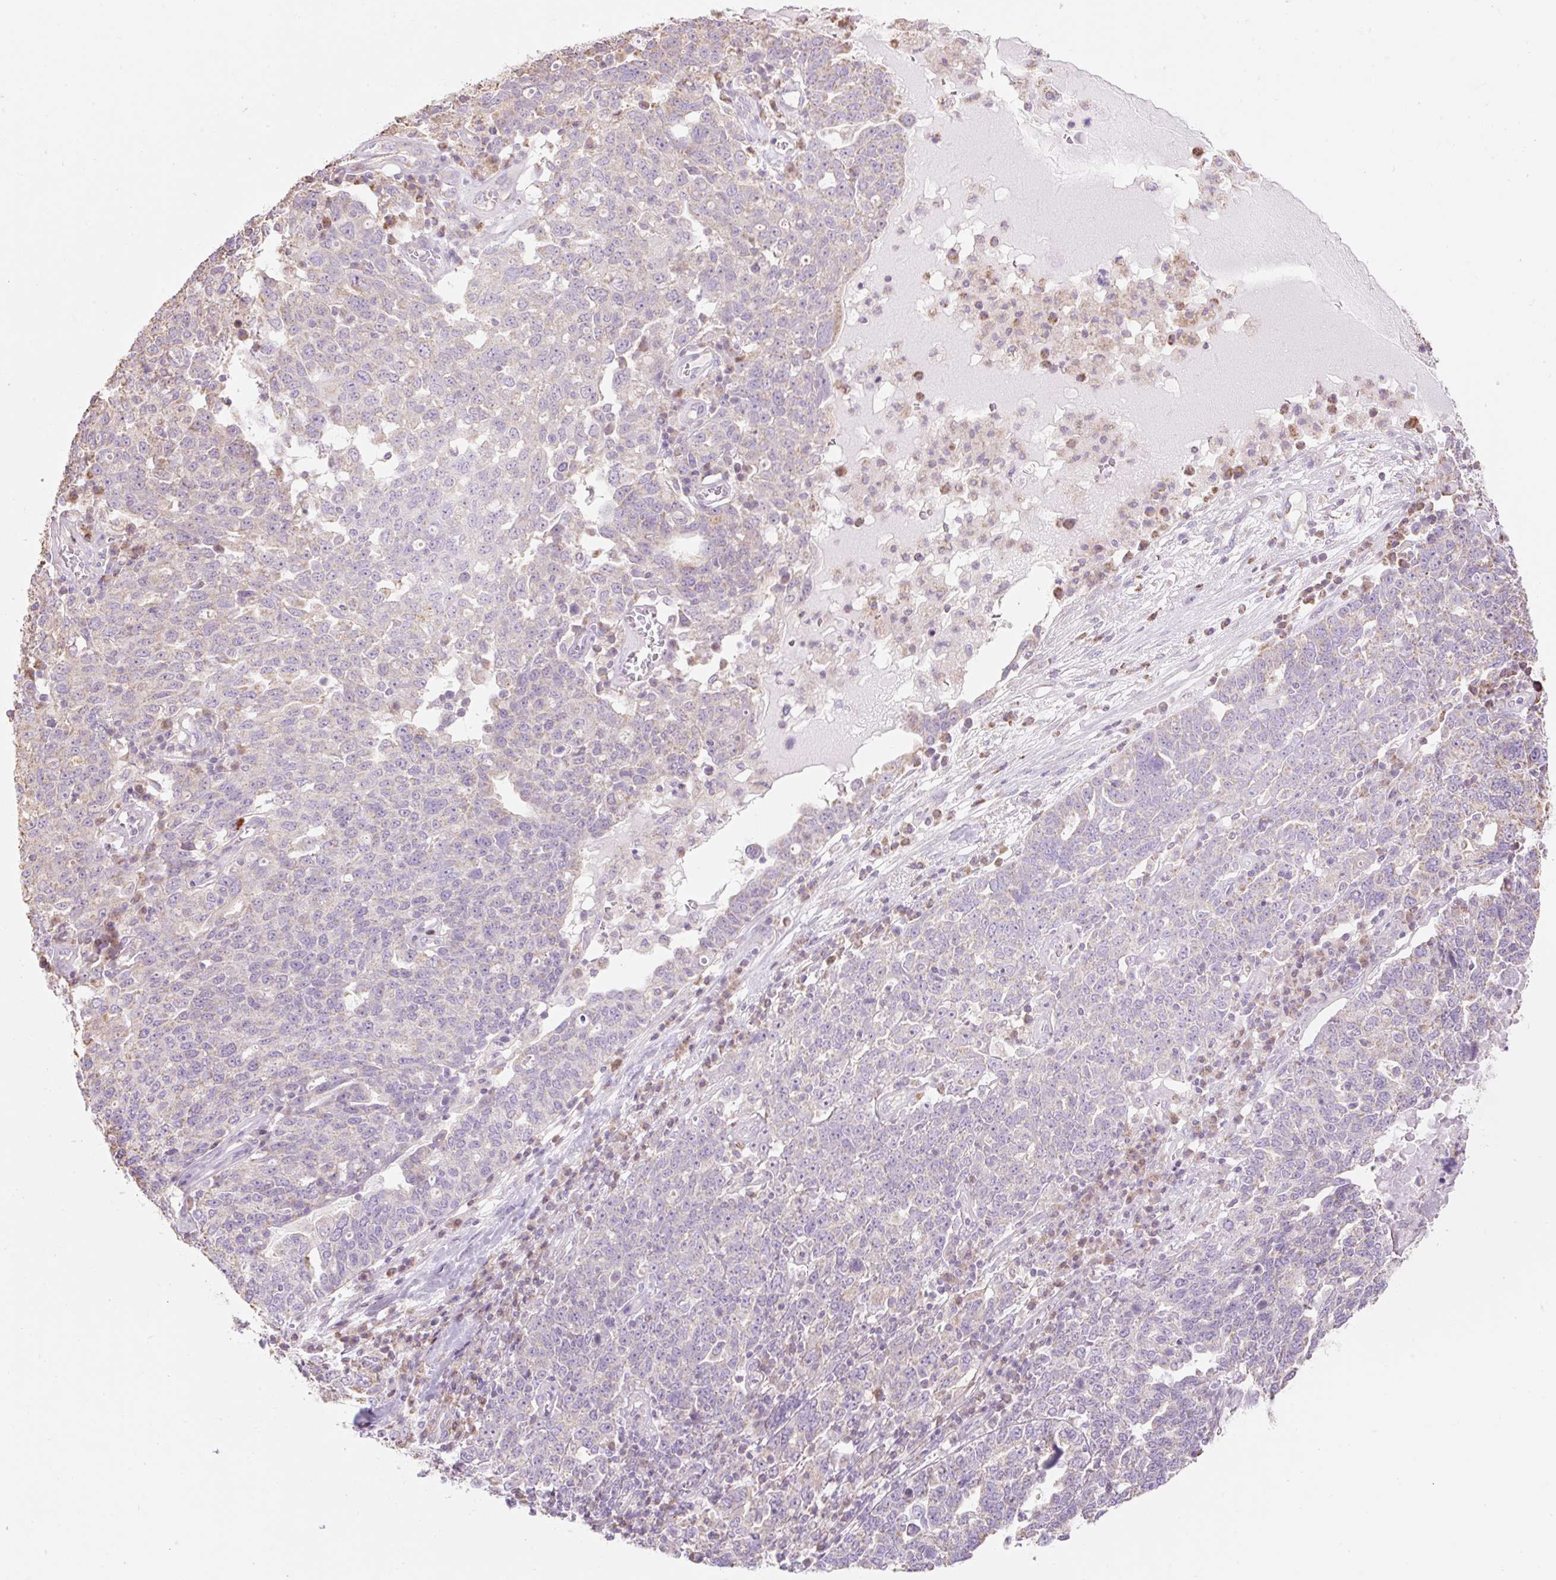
{"staining": {"intensity": "negative", "quantity": "none", "location": "none"}, "tissue": "ovarian cancer", "cell_type": "Tumor cells", "image_type": "cancer", "snomed": [{"axis": "morphology", "description": "Carcinoma, endometroid"}, {"axis": "topography", "description": "Ovary"}], "caption": "This is a micrograph of immunohistochemistry (IHC) staining of ovarian cancer (endometroid carcinoma), which shows no expression in tumor cells.", "gene": "DHX35", "patient": {"sex": "female", "age": 62}}